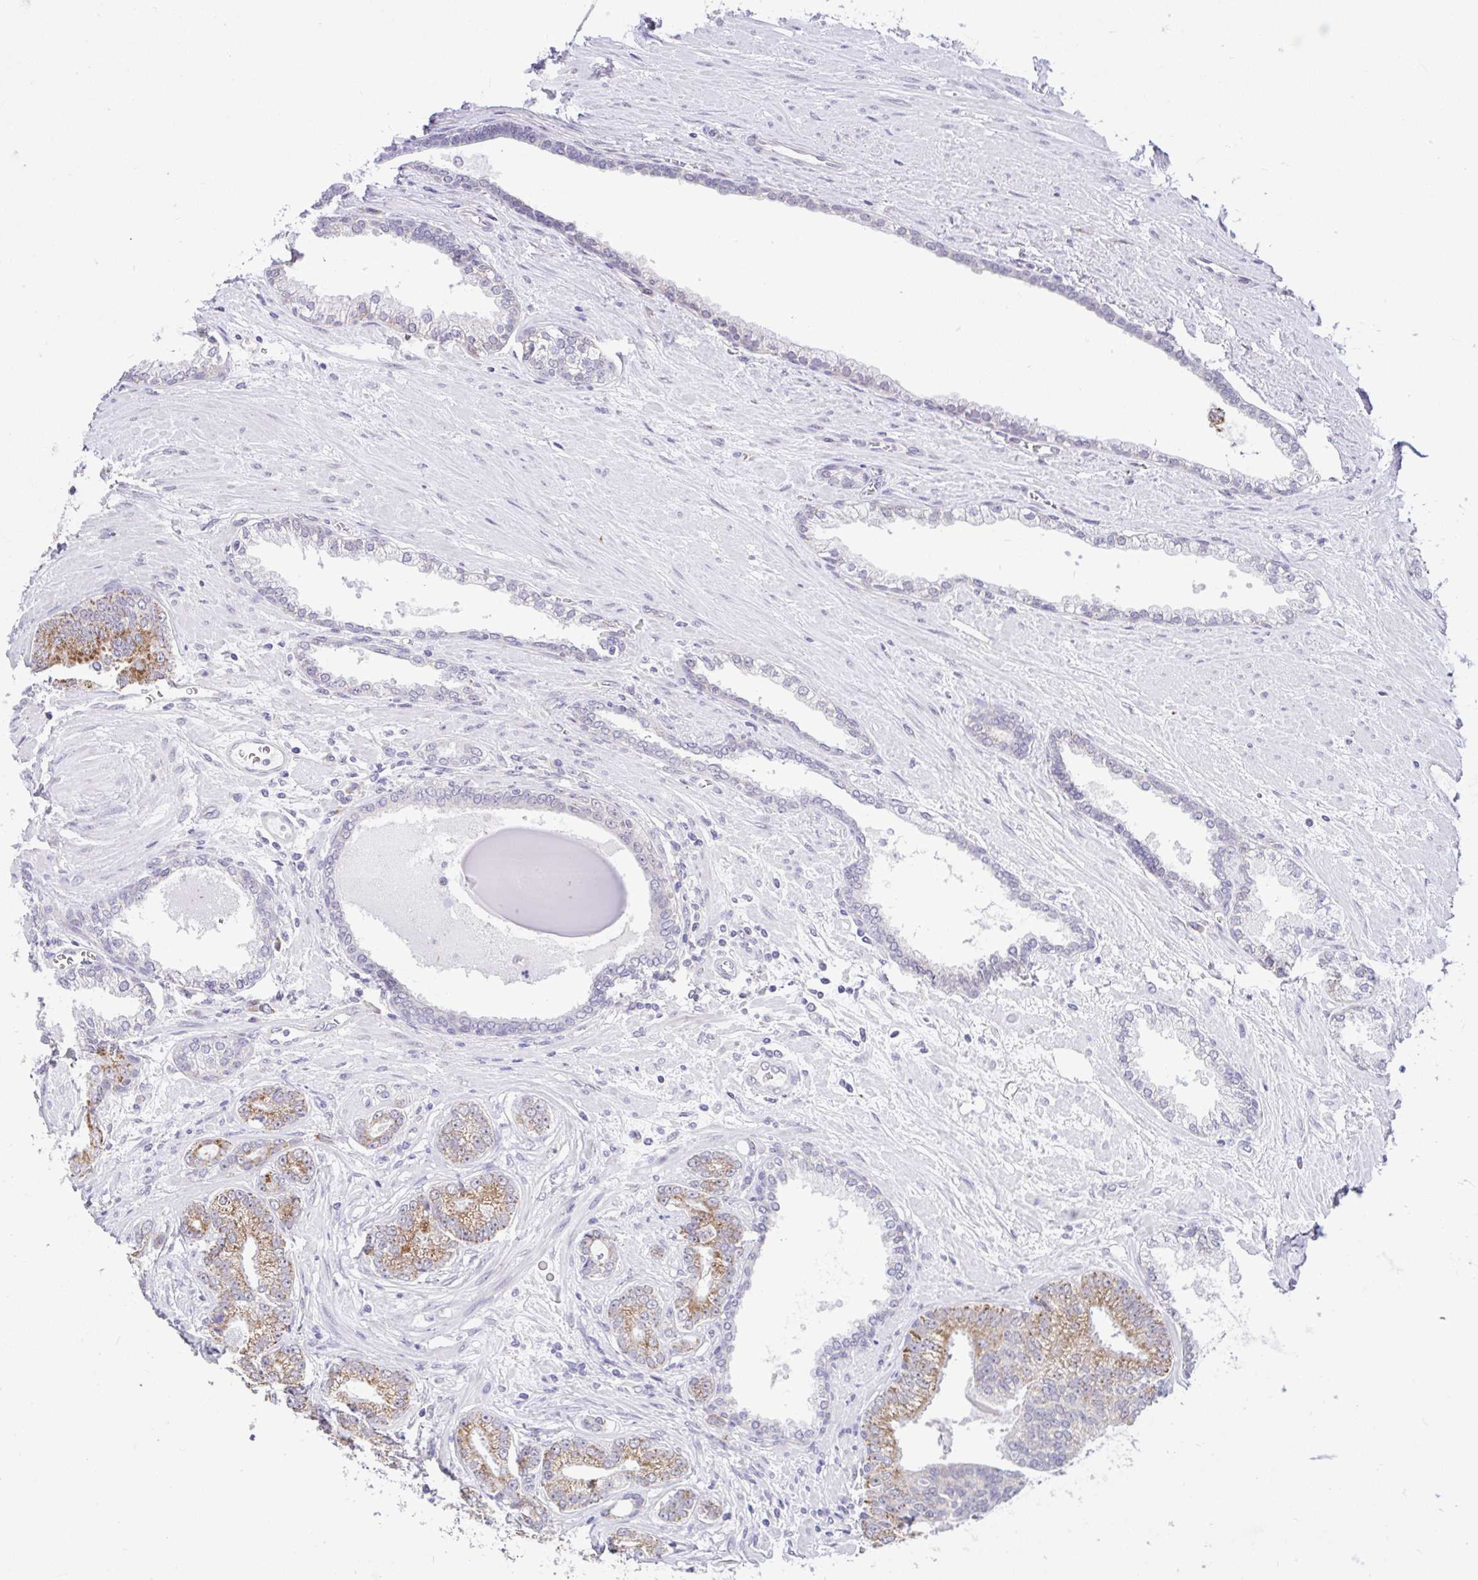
{"staining": {"intensity": "moderate", "quantity": ">75%", "location": "cytoplasmic/membranous"}, "tissue": "prostate cancer", "cell_type": "Tumor cells", "image_type": "cancer", "snomed": [{"axis": "morphology", "description": "Adenocarcinoma, Low grade"}, {"axis": "topography", "description": "Prostate"}], "caption": "Prostate adenocarcinoma (low-grade) was stained to show a protein in brown. There is medium levels of moderate cytoplasmic/membranous expression in approximately >75% of tumor cells.", "gene": "PYCR2", "patient": {"sex": "male", "age": 61}}